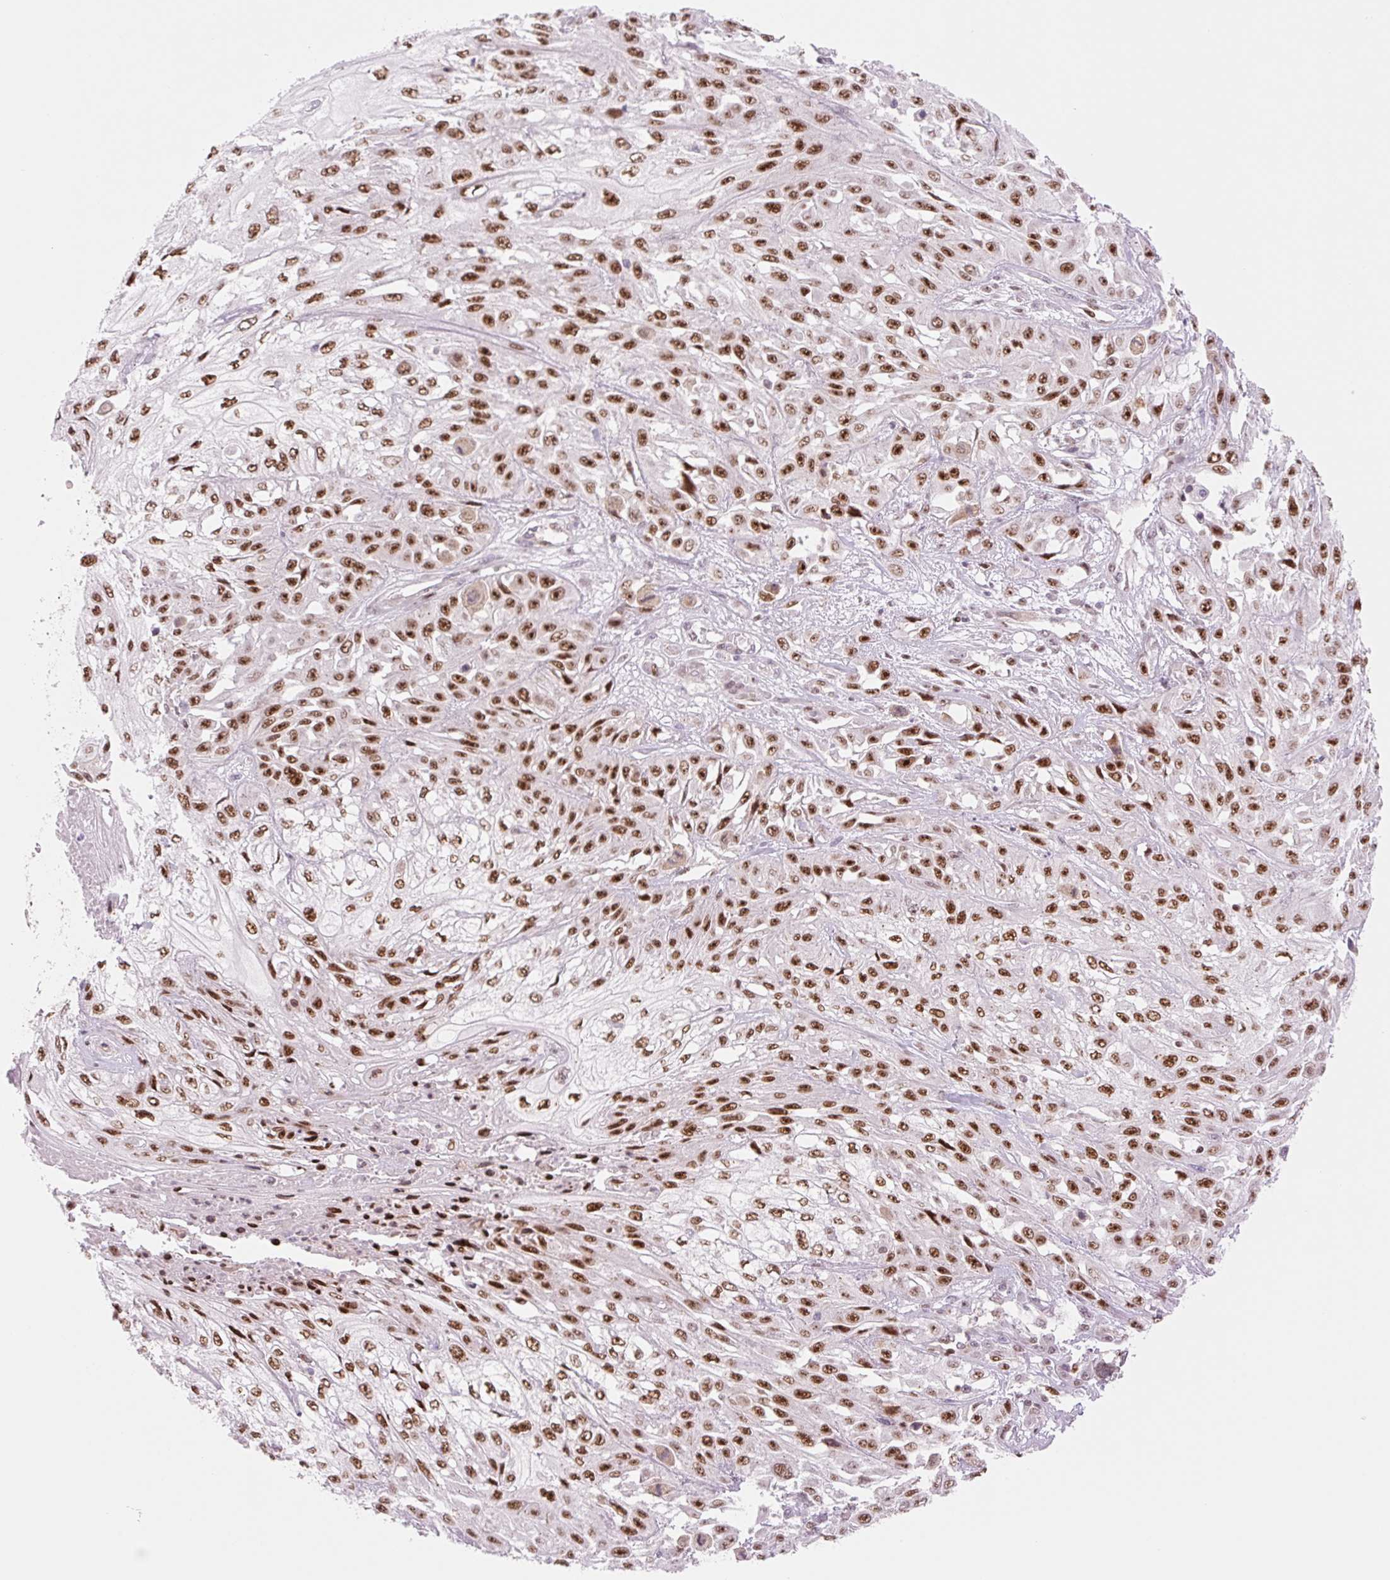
{"staining": {"intensity": "strong", "quantity": ">75%", "location": "nuclear"}, "tissue": "skin cancer", "cell_type": "Tumor cells", "image_type": "cancer", "snomed": [{"axis": "morphology", "description": "Squamous cell carcinoma, NOS"}, {"axis": "morphology", "description": "Squamous cell carcinoma, metastatic, NOS"}, {"axis": "topography", "description": "Skin"}, {"axis": "topography", "description": "Lymph node"}], "caption": "Human skin cancer stained with a brown dye demonstrates strong nuclear positive expression in approximately >75% of tumor cells.", "gene": "PRDM11", "patient": {"sex": "male", "age": 75}}